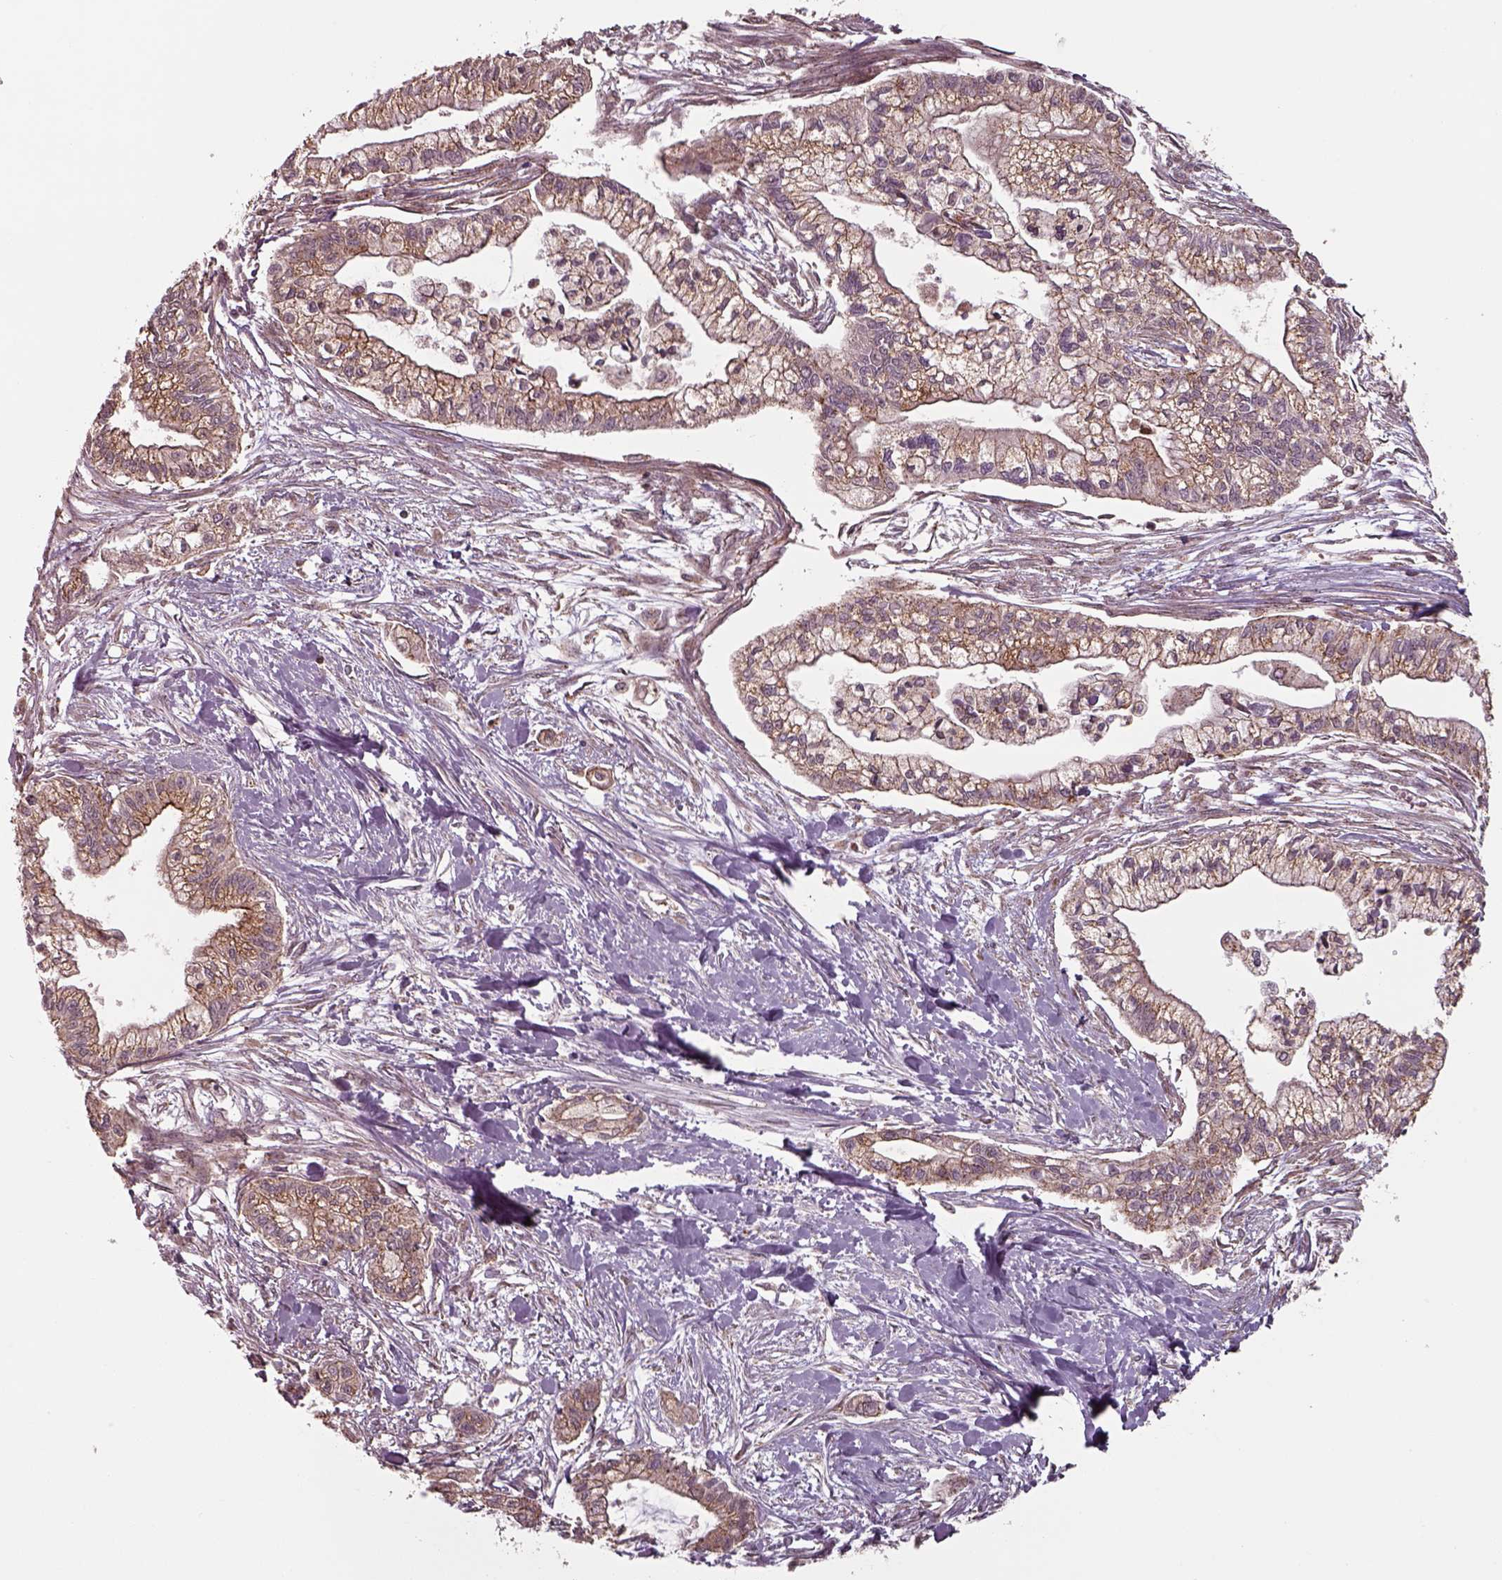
{"staining": {"intensity": "moderate", "quantity": ">75%", "location": "cytoplasmic/membranous"}, "tissue": "pancreatic cancer", "cell_type": "Tumor cells", "image_type": "cancer", "snomed": [{"axis": "morphology", "description": "Adenocarcinoma, NOS"}, {"axis": "topography", "description": "Pancreas"}], "caption": "Pancreatic cancer stained with DAB IHC exhibits medium levels of moderate cytoplasmic/membranous positivity in about >75% of tumor cells.", "gene": "CHMP3", "patient": {"sex": "male", "age": 54}}